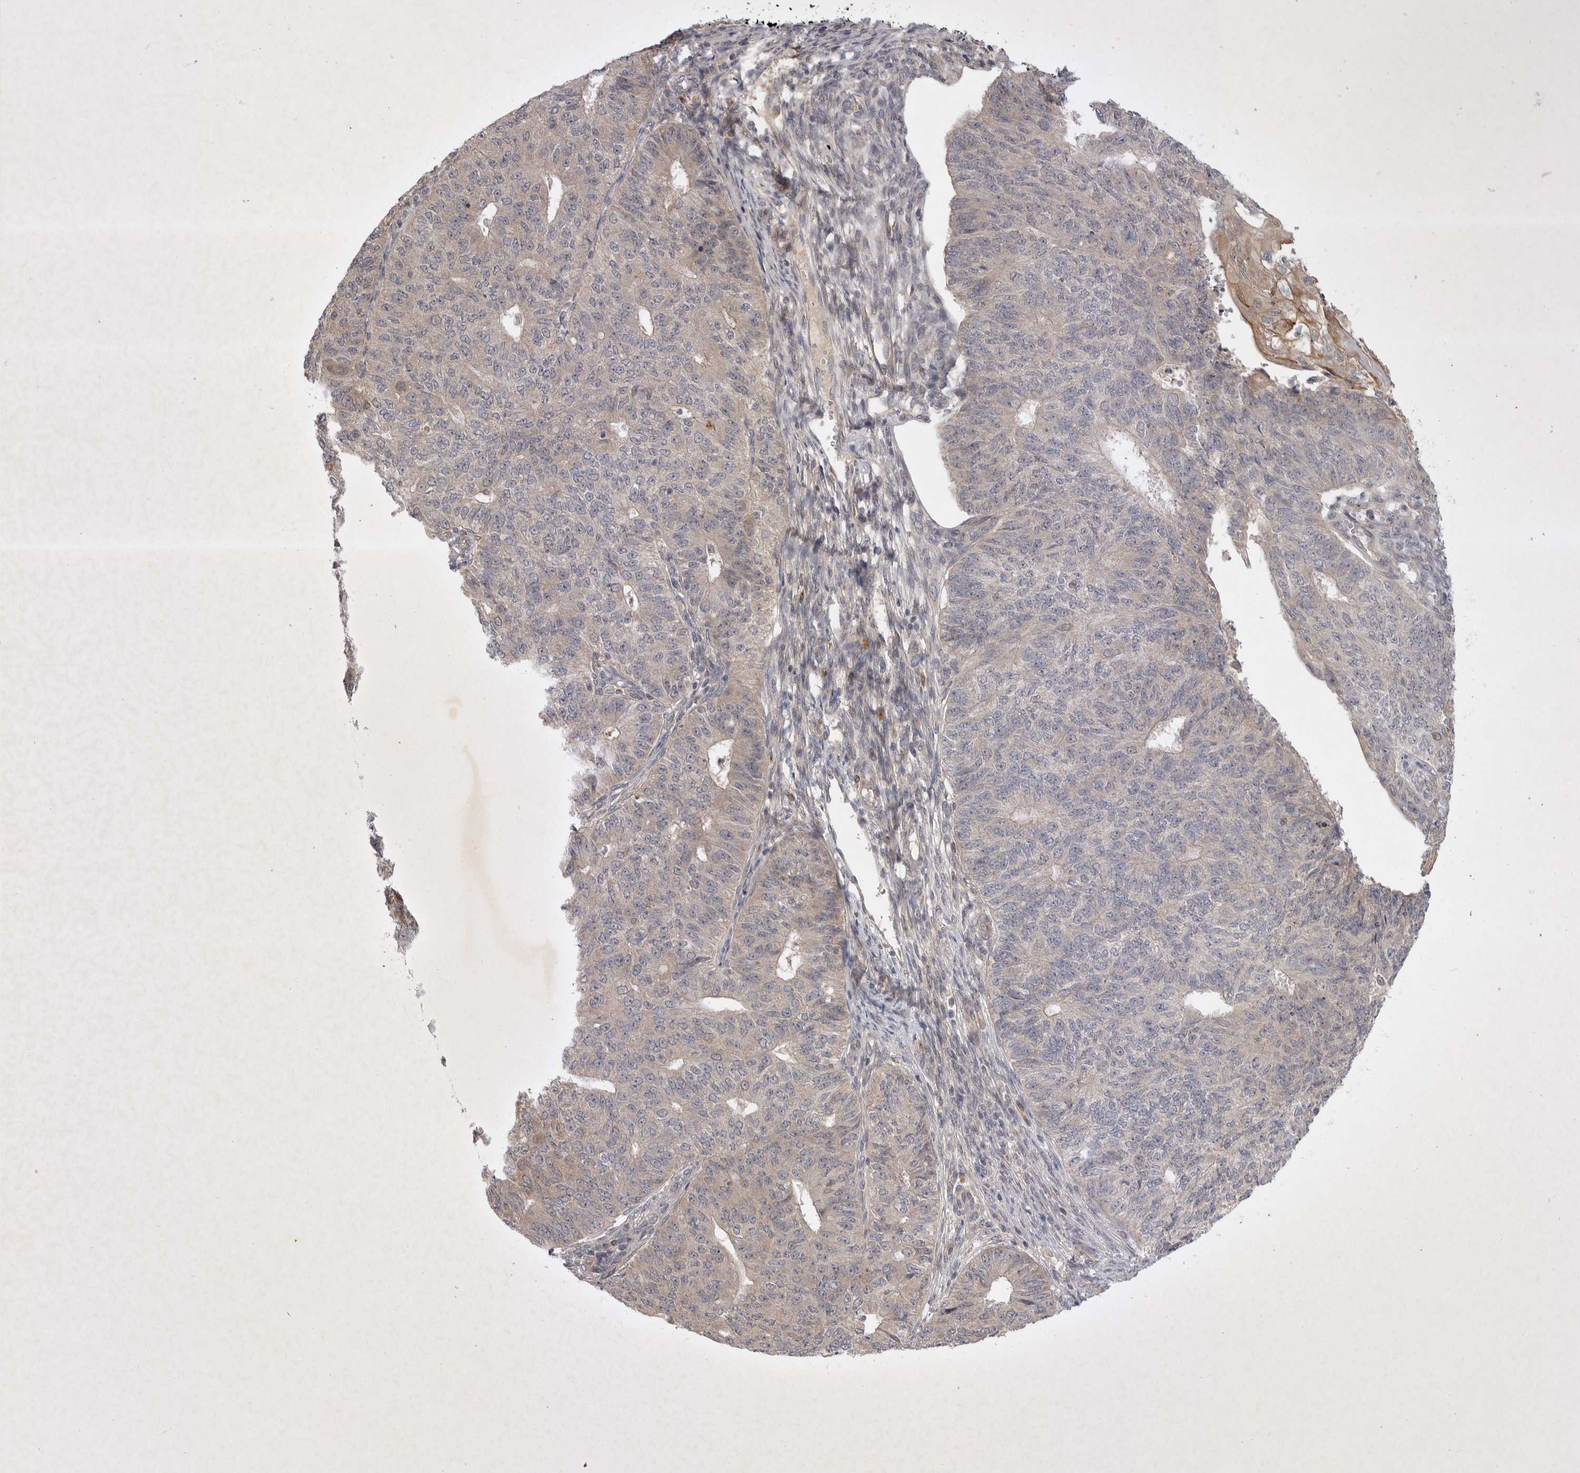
{"staining": {"intensity": "negative", "quantity": "none", "location": "none"}, "tissue": "endometrial cancer", "cell_type": "Tumor cells", "image_type": "cancer", "snomed": [{"axis": "morphology", "description": "Adenocarcinoma, NOS"}, {"axis": "topography", "description": "Endometrium"}], "caption": "The histopathology image displays no staining of tumor cells in endometrial cancer (adenocarcinoma).", "gene": "PTPDC1", "patient": {"sex": "female", "age": 32}}